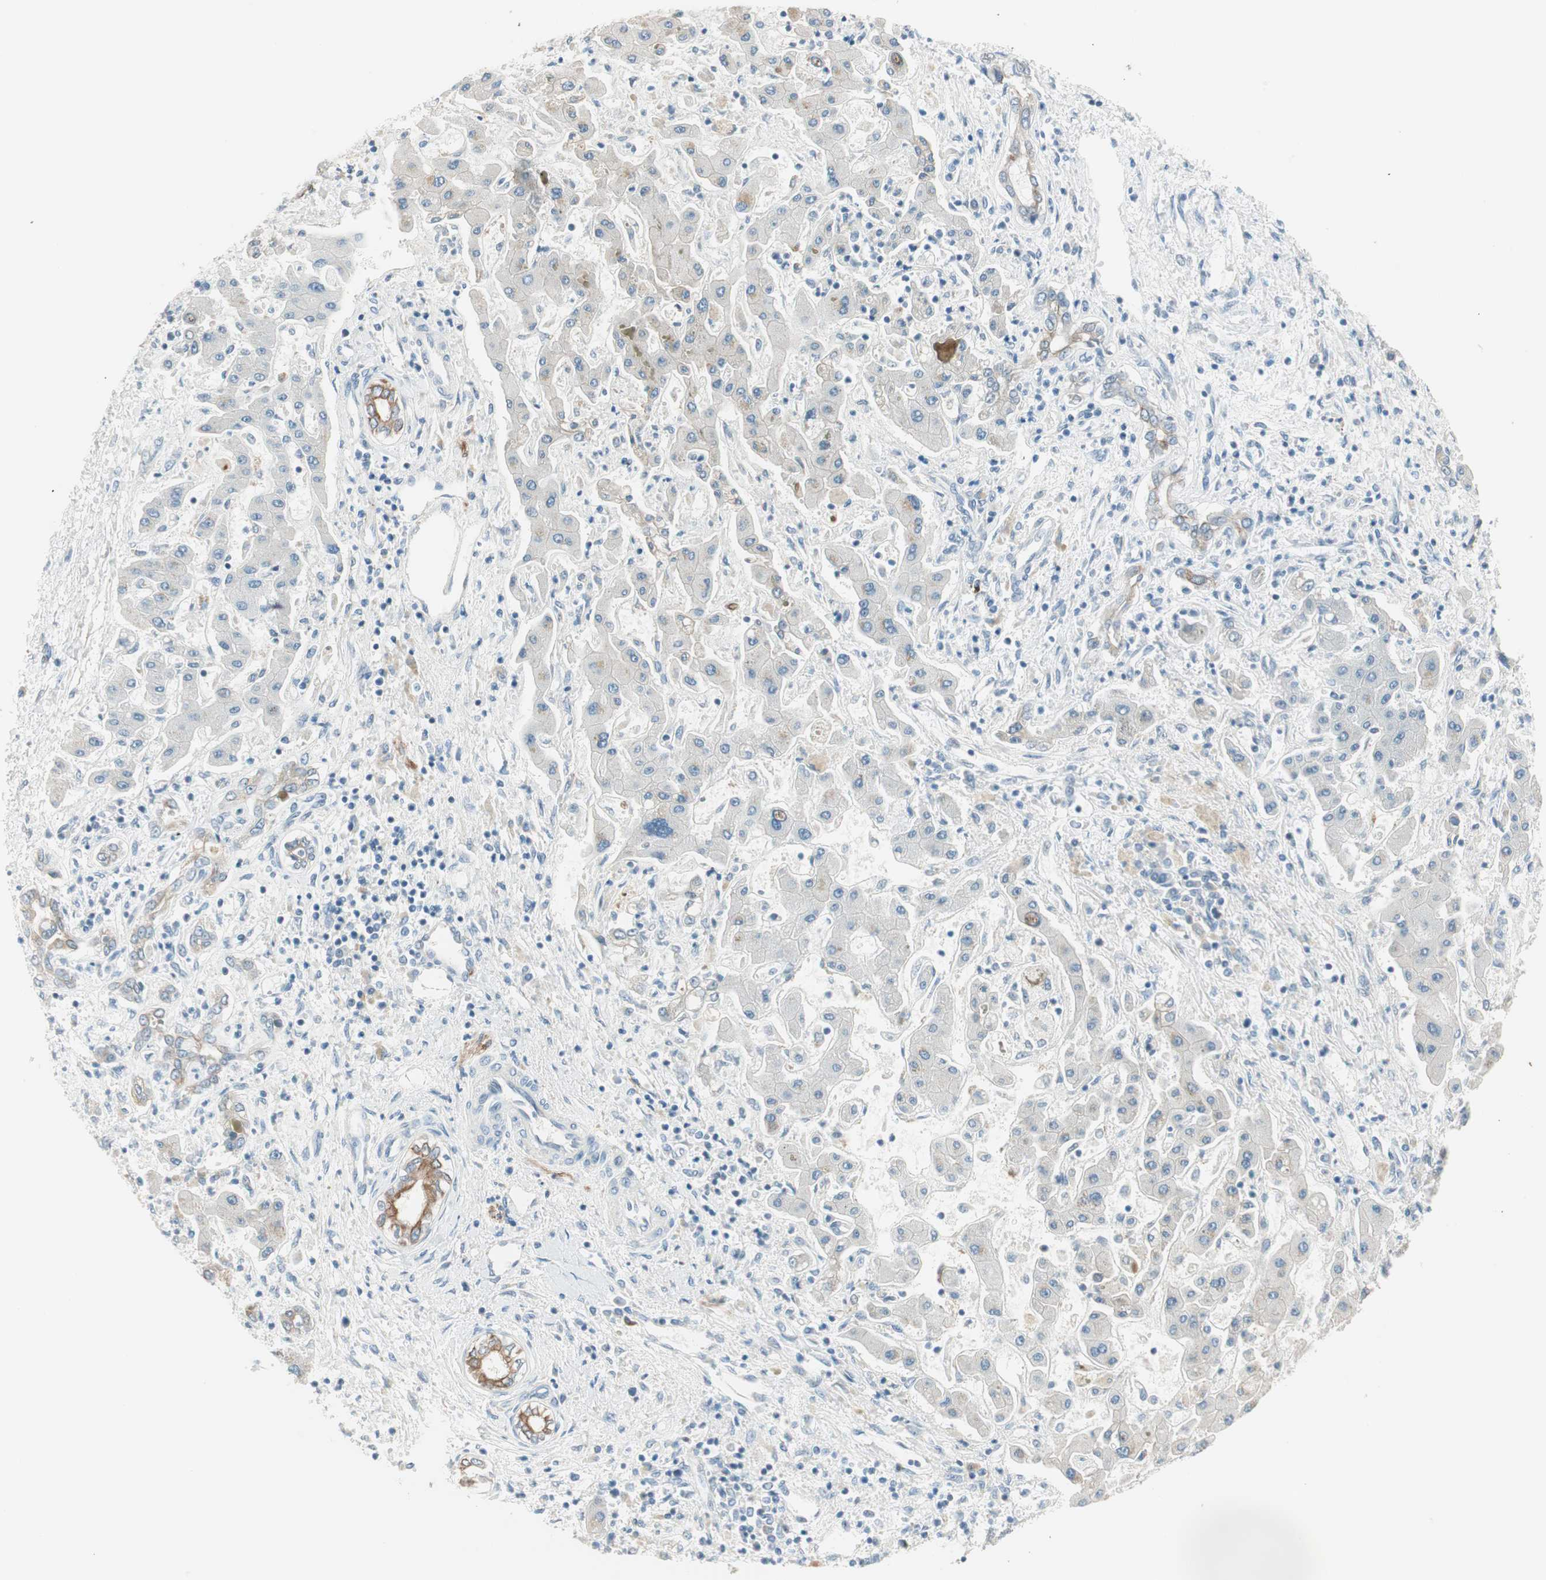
{"staining": {"intensity": "weak", "quantity": ">75%", "location": "cytoplasmic/membranous"}, "tissue": "liver cancer", "cell_type": "Tumor cells", "image_type": "cancer", "snomed": [{"axis": "morphology", "description": "Cholangiocarcinoma"}, {"axis": "topography", "description": "Liver"}], "caption": "The micrograph displays a brown stain indicating the presence of a protein in the cytoplasmic/membranous of tumor cells in cholangiocarcinoma (liver). Nuclei are stained in blue.", "gene": "GNAO1", "patient": {"sex": "male", "age": 50}}